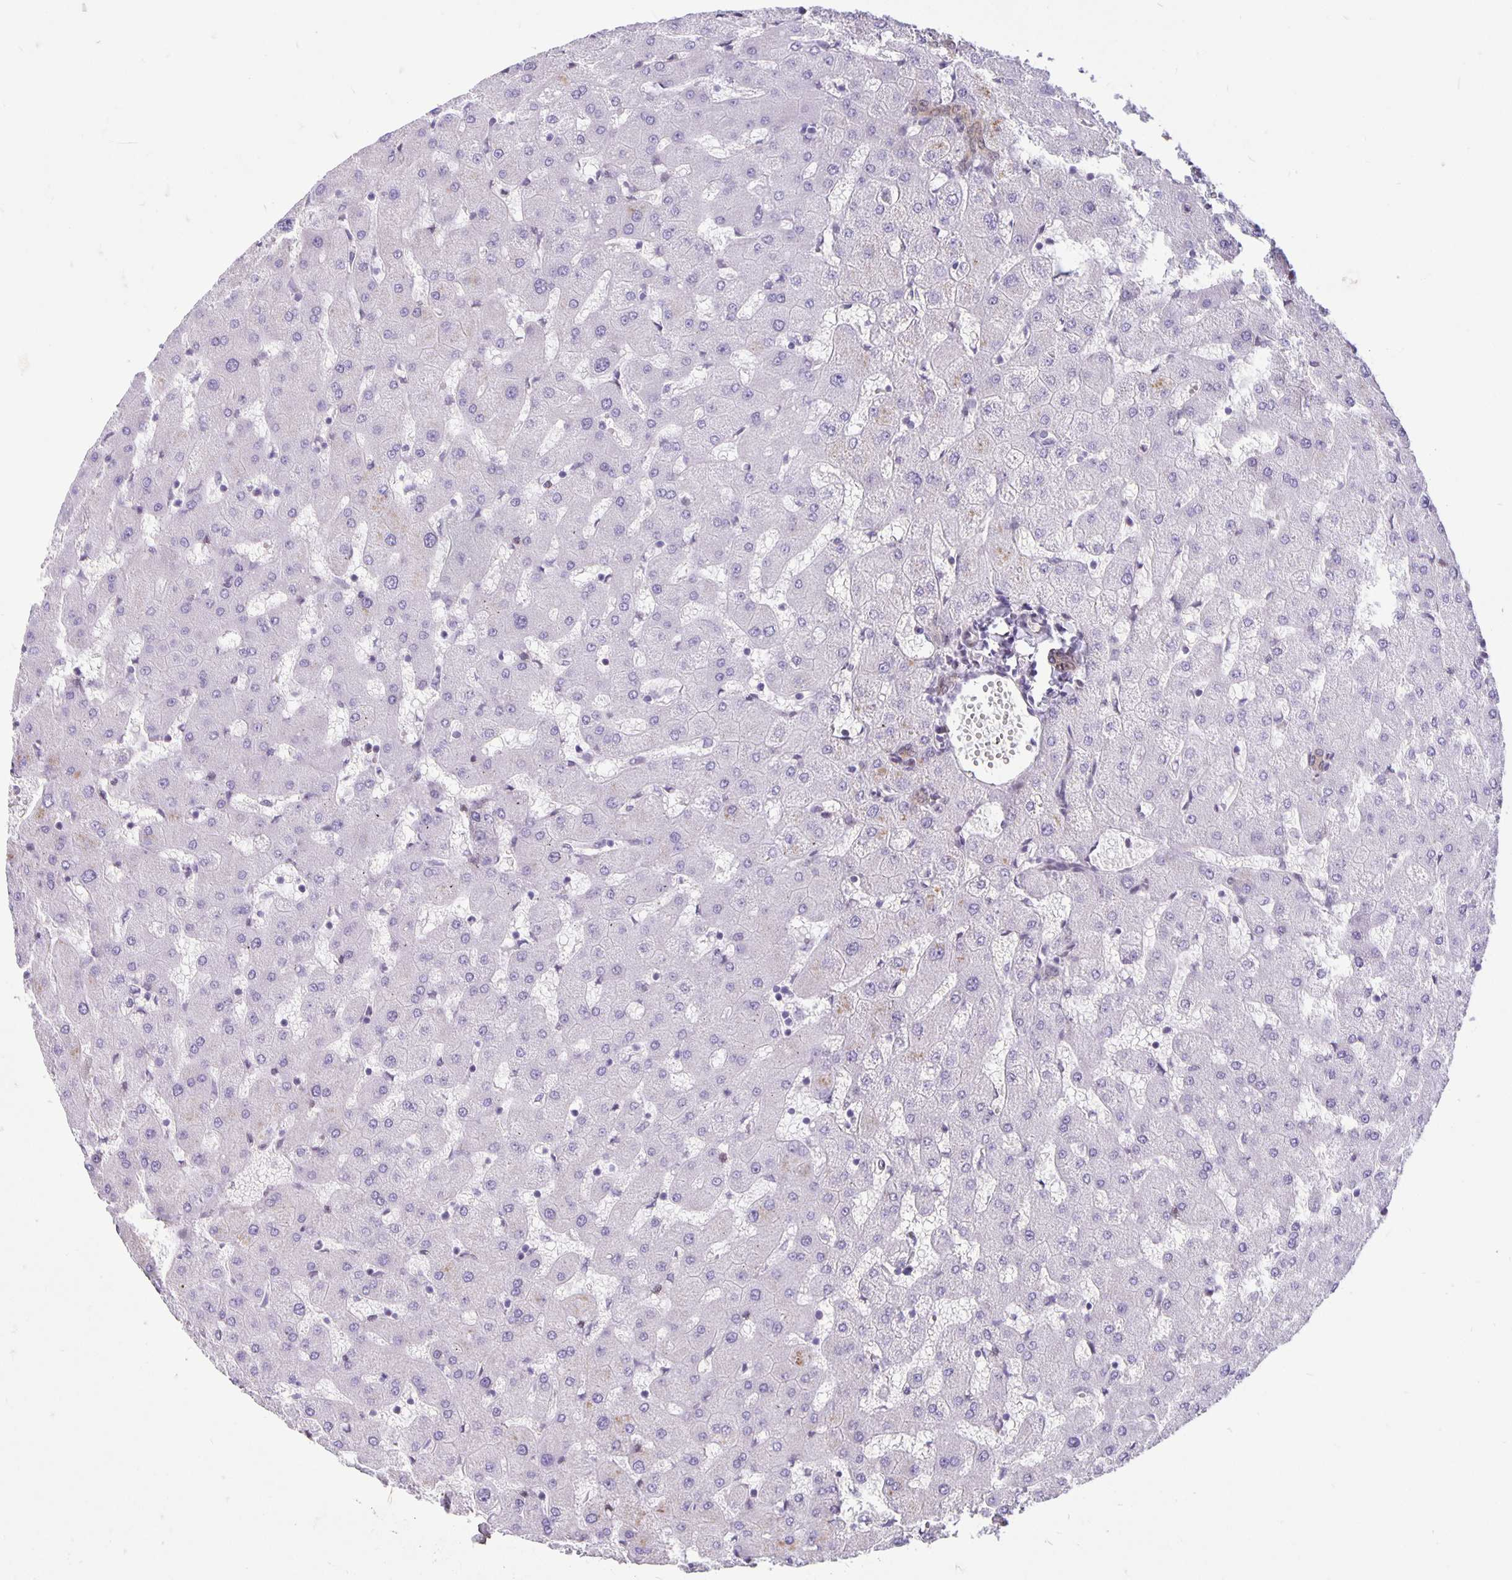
{"staining": {"intensity": "weak", "quantity": "25%-75%", "location": "cytoplasmic/membranous"}, "tissue": "liver", "cell_type": "Cholangiocytes", "image_type": "normal", "snomed": [{"axis": "morphology", "description": "Normal tissue, NOS"}, {"axis": "topography", "description": "Liver"}], "caption": "The immunohistochemical stain highlights weak cytoplasmic/membranous staining in cholangiocytes of normal liver. (Brightfield microscopy of DAB IHC at high magnification).", "gene": "TAX1BP3", "patient": {"sex": "female", "age": 63}}